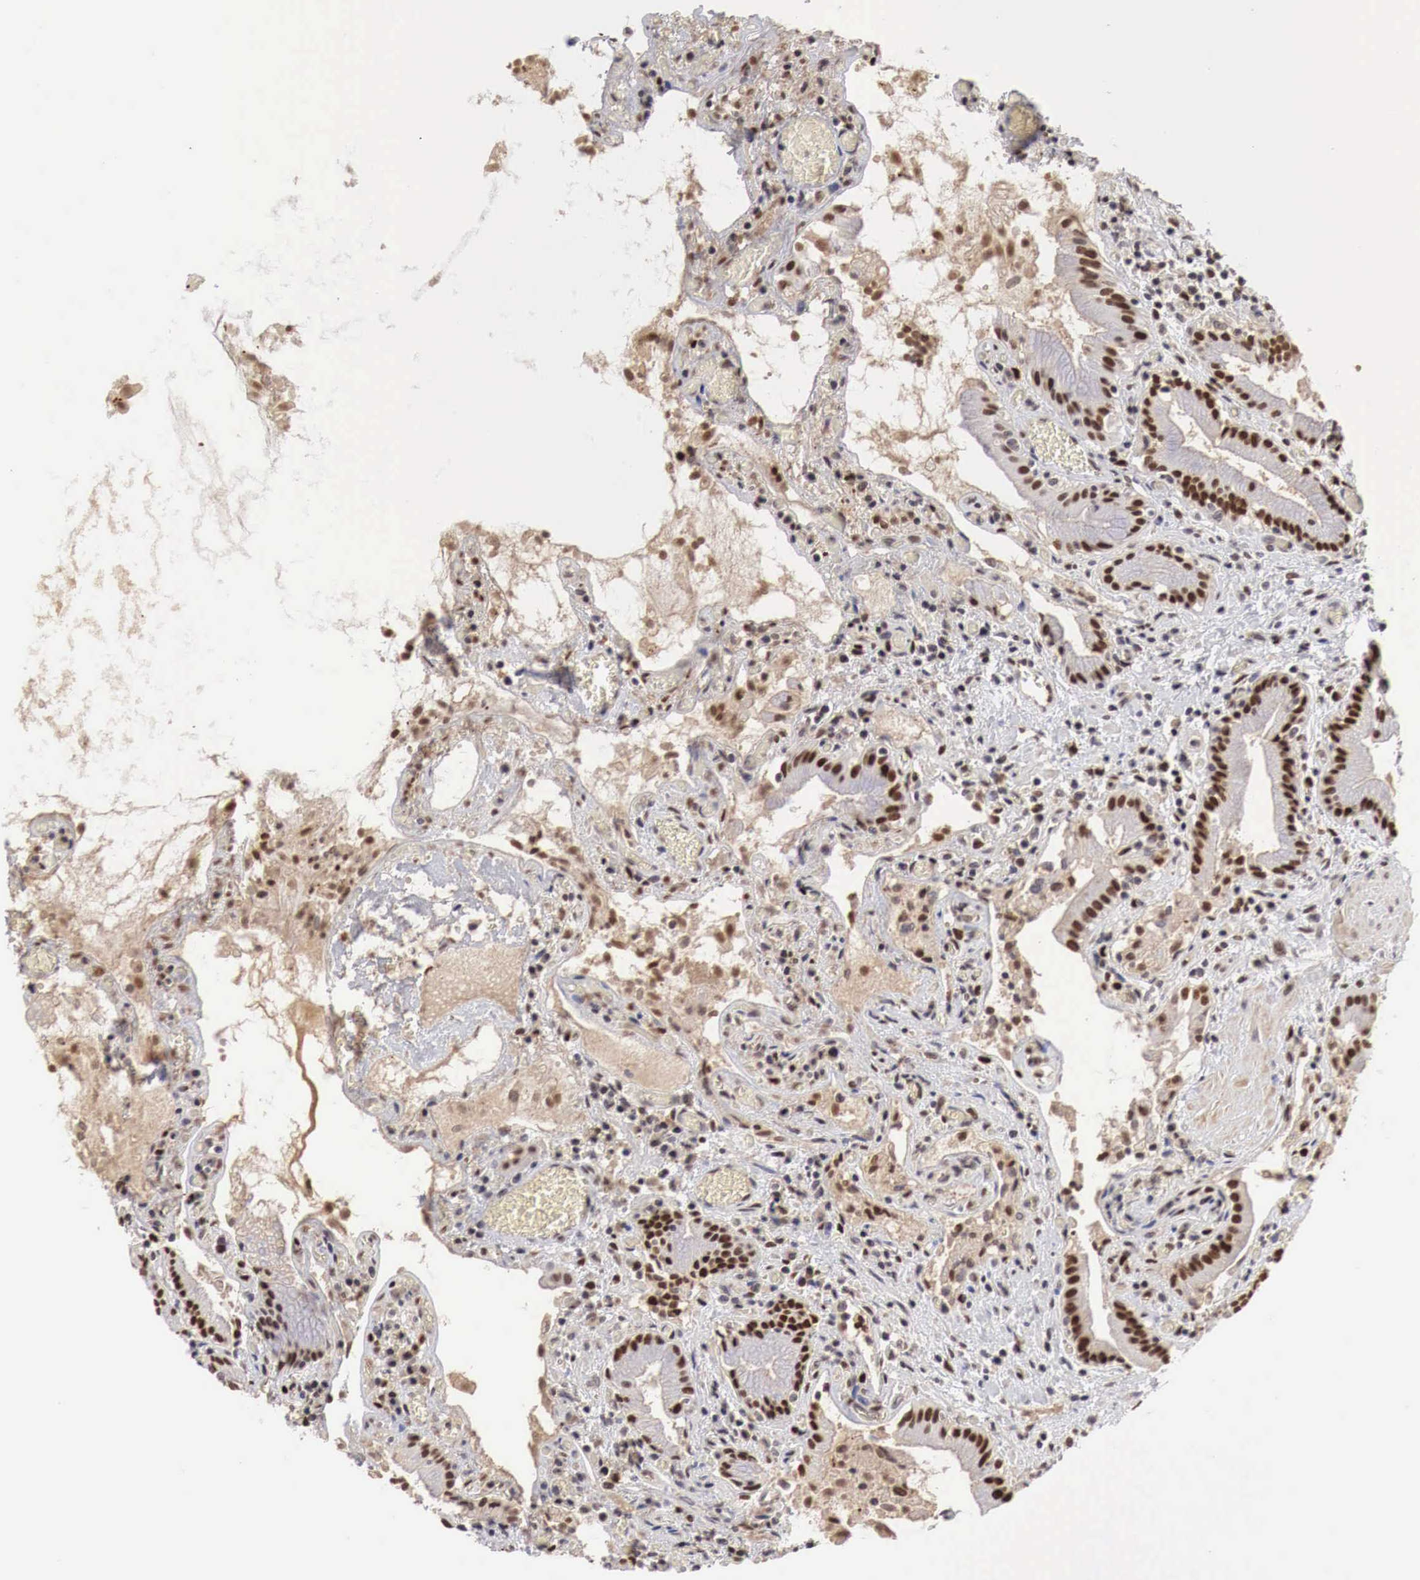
{"staining": {"intensity": "strong", "quantity": ">75%", "location": "nuclear"}, "tissue": "gallbladder", "cell_type": "Glandular cells", "image_type": "normal", "snomed": [{"axis": "morphology", "description": "Normal tissue, NOS"}, {"axis": "topography", "description": "Gallbladder"}], "caption": "Immunohistochemistry (DAB (3,3'-diaminobenzidine)) staining of benign human gallbladder reveals strong nuclear protein positivity in about >75% of glandular cells.", "gene": "DACH2", "patient": {"sex": "male", "age": 73}}